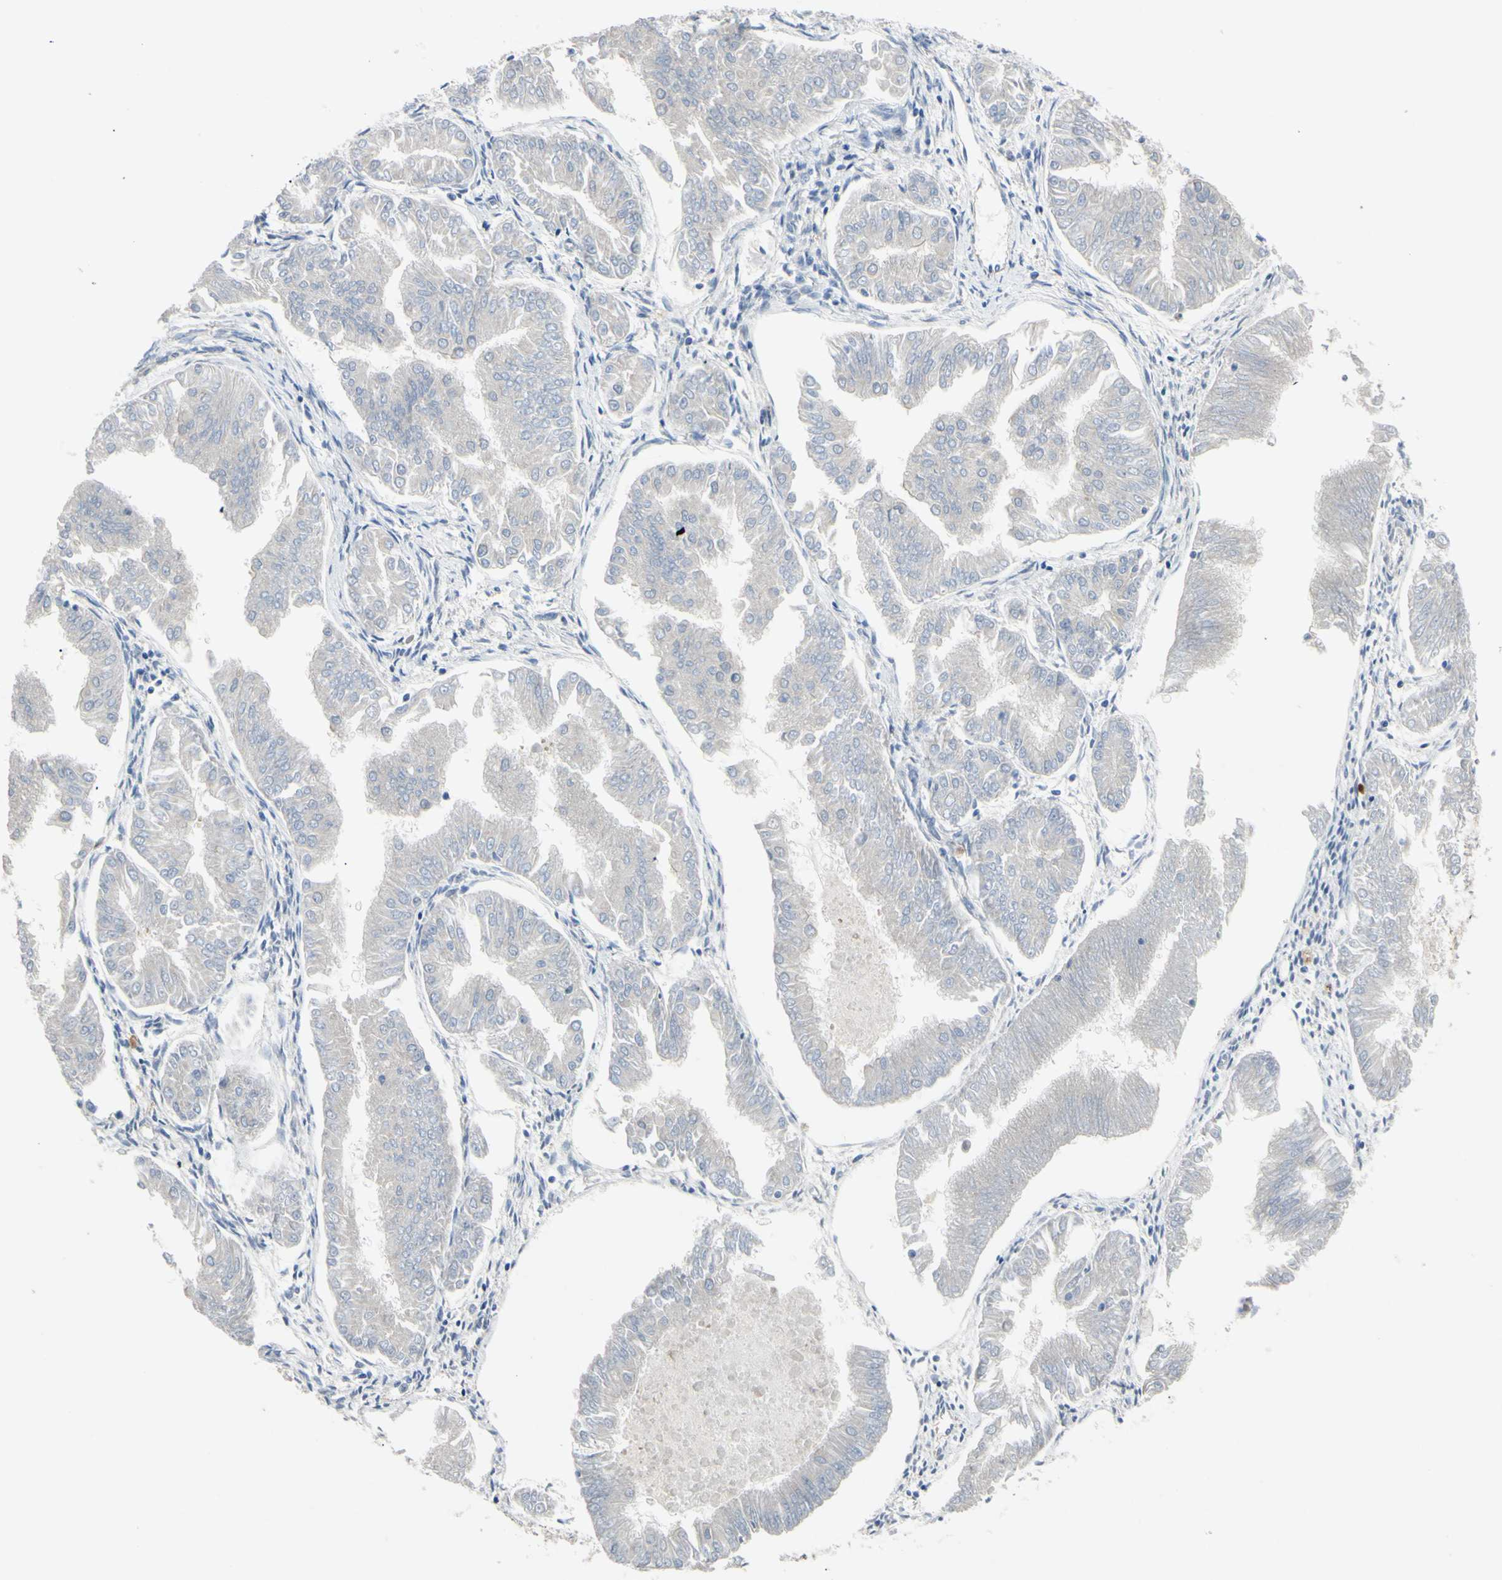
{"staining": {"intensity": "weak", "quantity": ">75%", "location": "cytoplasmic/membranous"}, "tissue": "endometrial cancer", "cell_type": "Tumor cells", "image_type": "cancer", "snomed": [{"axis": "morphology", "description": "Adenocarcinoma, NOS"}, {"axis": "topography", "description": "Endometrium"}], "caption": "Endometrial cancer (adenocarcinoma) stained for a protein displays weak cytoplasmic/membranous positivity in tumor cells.", "gene": "GRAMD2B", "patient": {"sex": "female", "age": 53}}